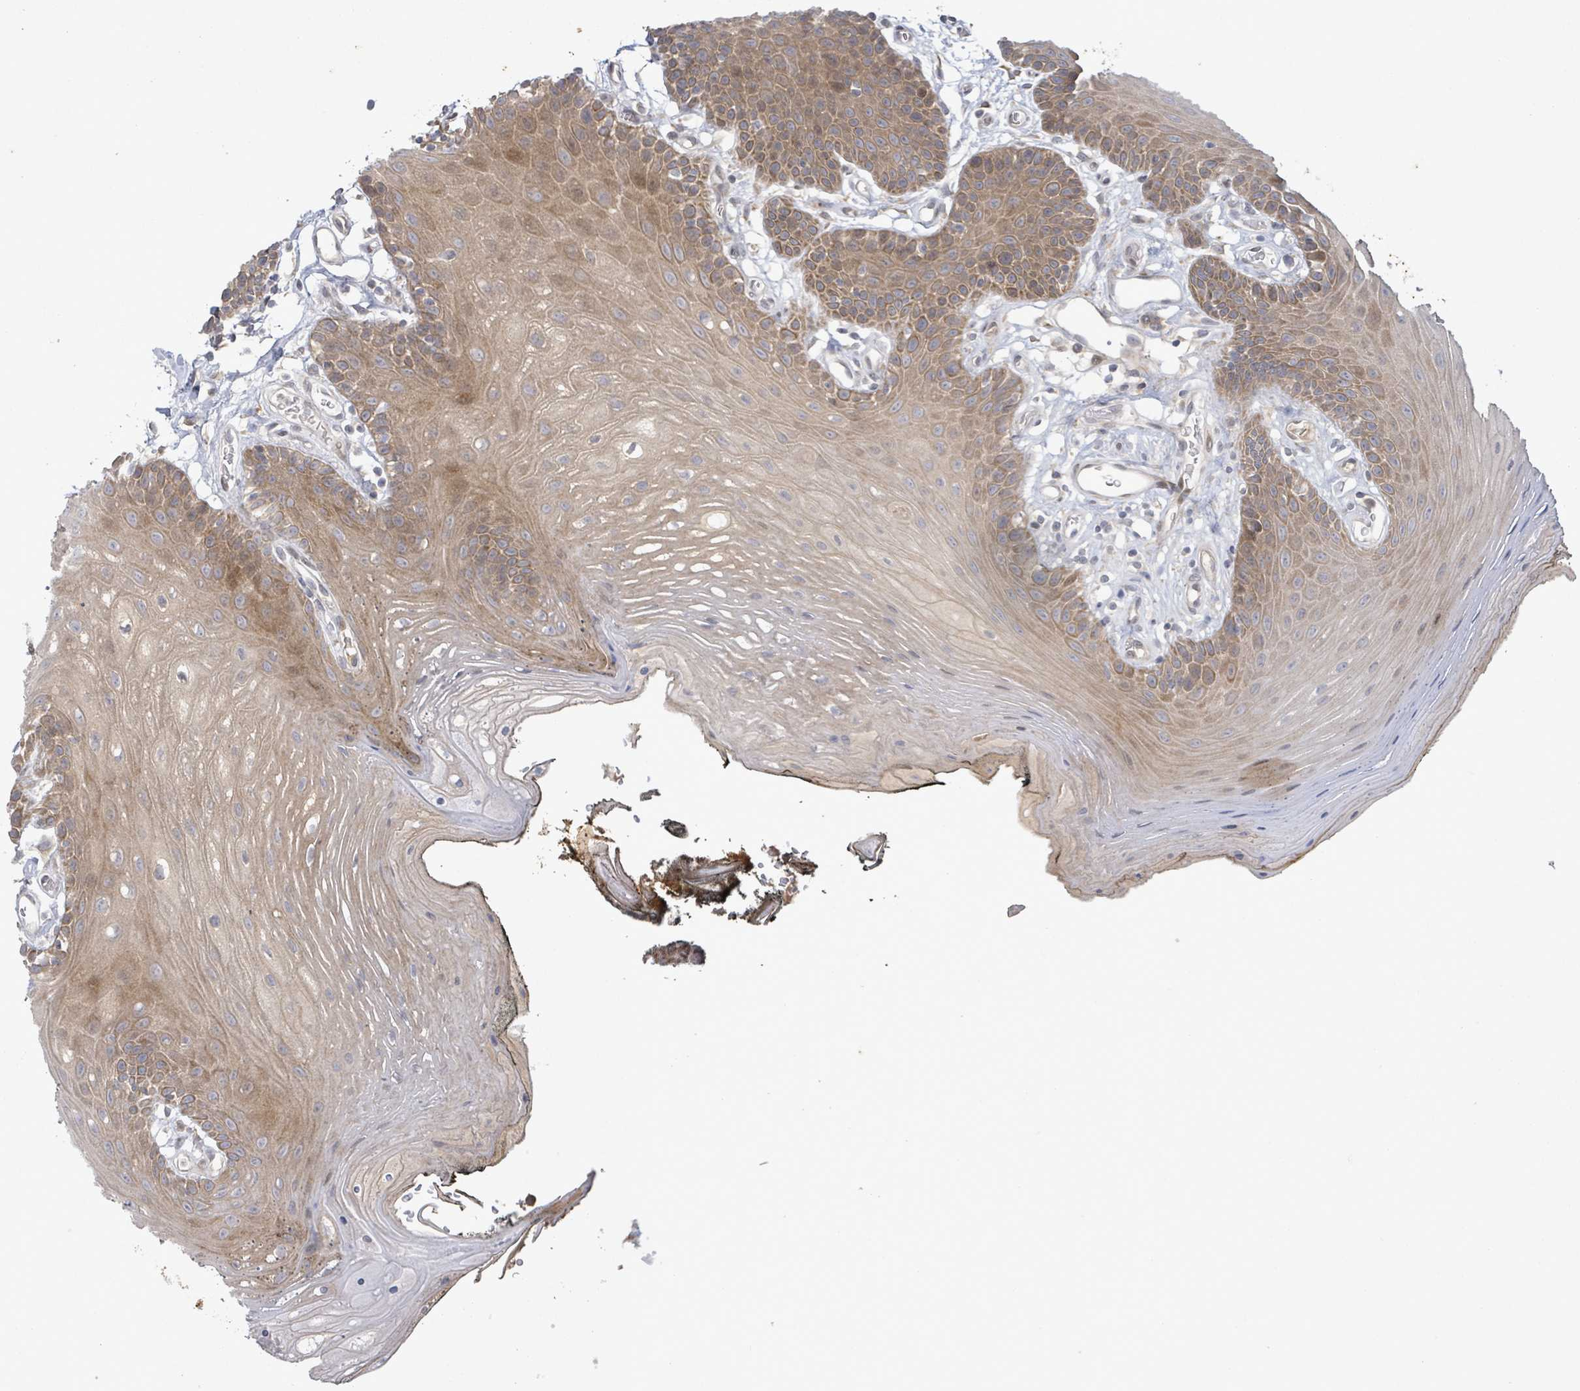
{"staining": {"intensity": "moderate", "quantity": "25%-75%", "location": "cytoplasmic/membranous,nuclear"}, "tissue": "oral mucosa", "cell_type": "Squamous epithelial cells", "image_type": "normal", "snomed": [{"axis": "morphology", "description": "Normal tissue, NOS"}, {"axis": "topography", "description": "Oral tissue"}, {"axis": "topography", "description": "Tounge, NOS"}], "caption": "IHC of normal oral mucosa exhibits medium levels of moderate cytoplasmic/membranous,nuclear staining in about 25%-75% of squamous epithelial cells. The staining was performed using DAB (3,3'-diaminobenzidine) to visualize the protein expression in brown, while the nuclei were stained in blue with hematoxylin (Magnification: 20x).", "gene": "SLIT3", "patient": {"sex": "female", "age": 81}}